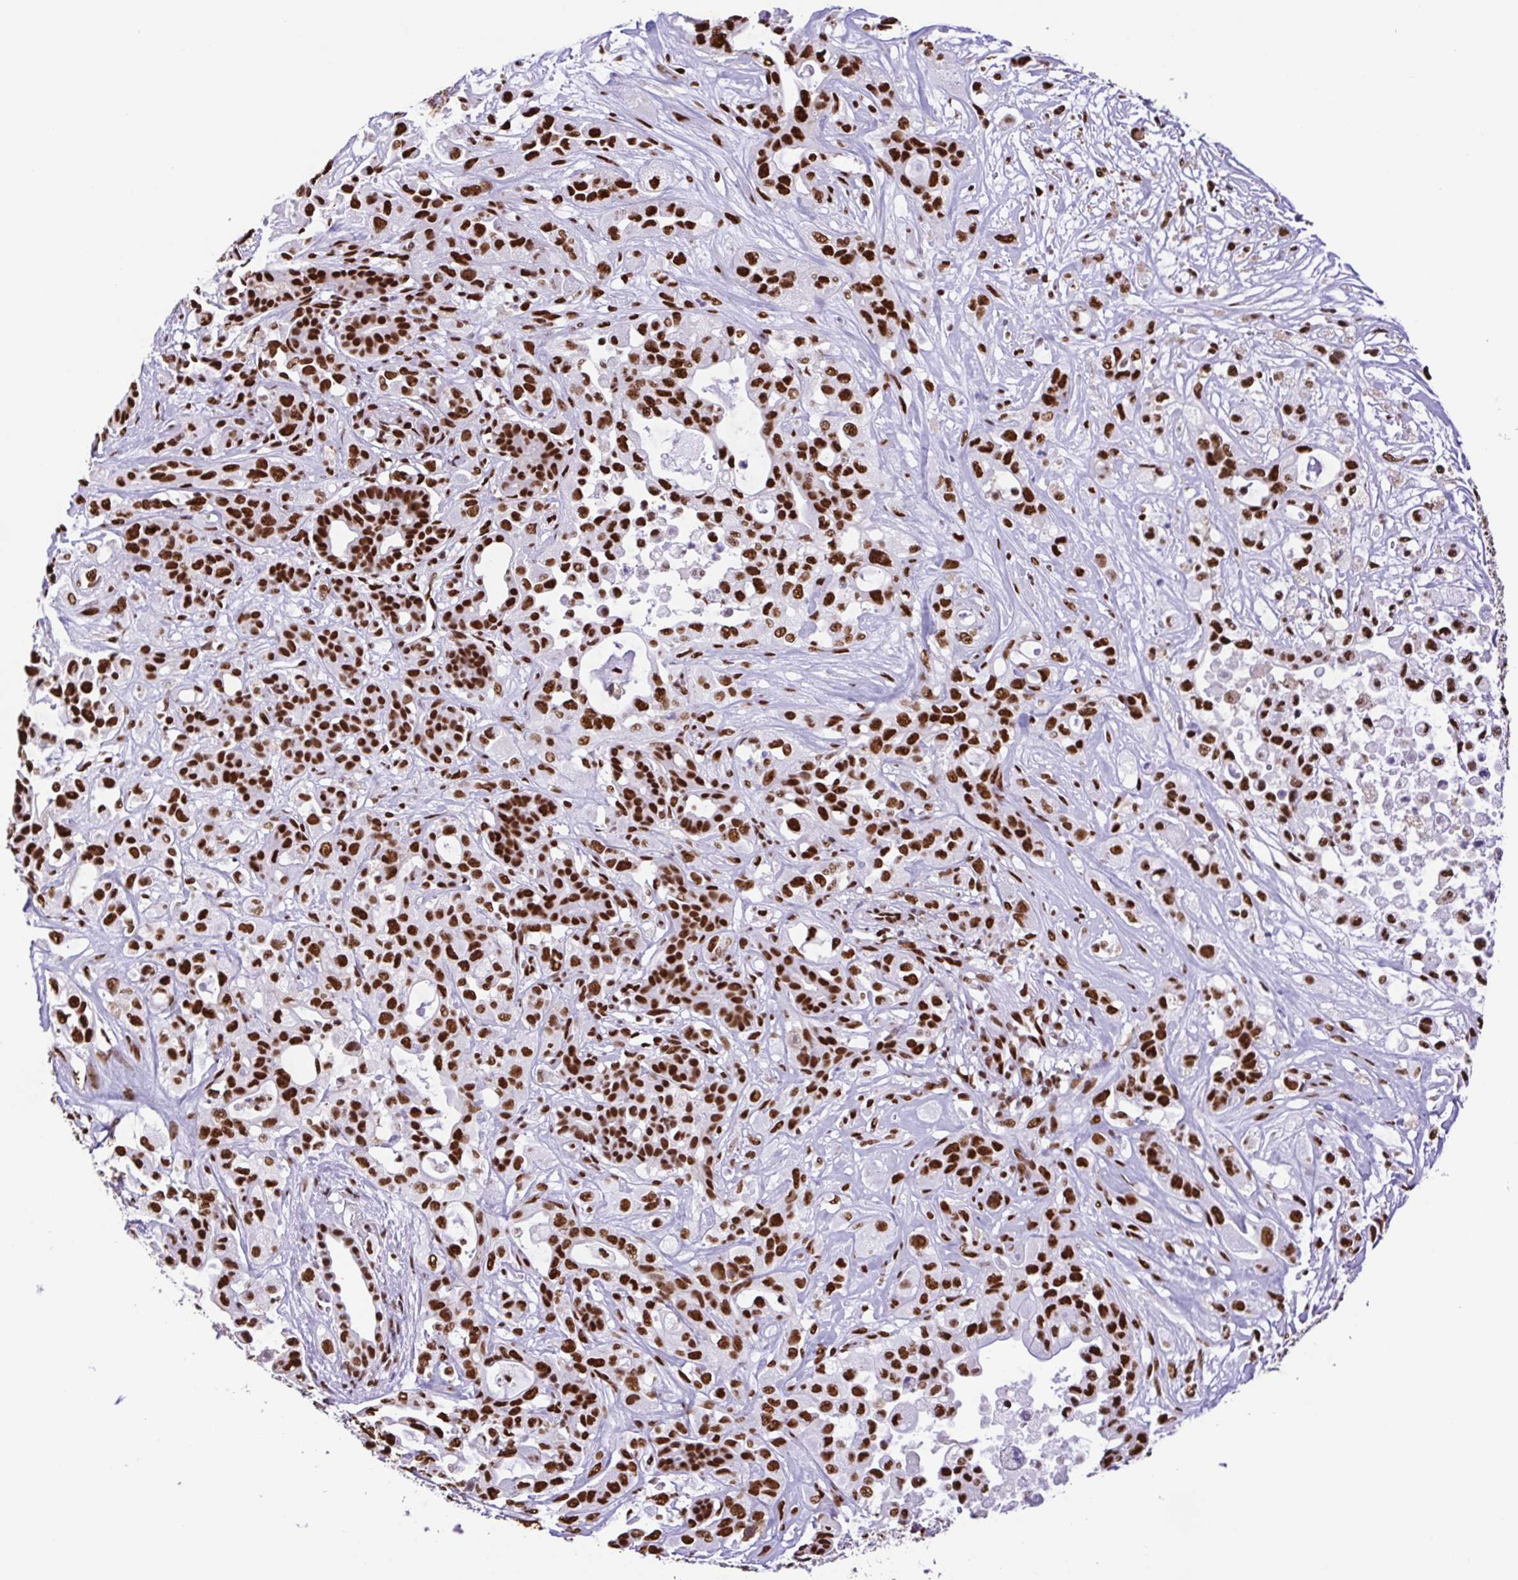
{"staining": {"intensity": "strong", "quantity": ">75%", "location": "nuclear"}, "tissue": "pancreatic cancer", "cell_type": "Tumor cells", "image_type": "cancer", "snomed": [{"axis": "morphology", "description": "Adenocarcinoma, NOS"}, {"axis": "topography", "description": "Pancreas"}], "caption": "Approximately >75% of tumor cells in pancreatic cancer (adenocarcinoma) display strong nuclear protein expression as visualized by brown immunohistochemical staining.", "gene": "TRIM28", "patient": {"sex": "male", "age": 44}}